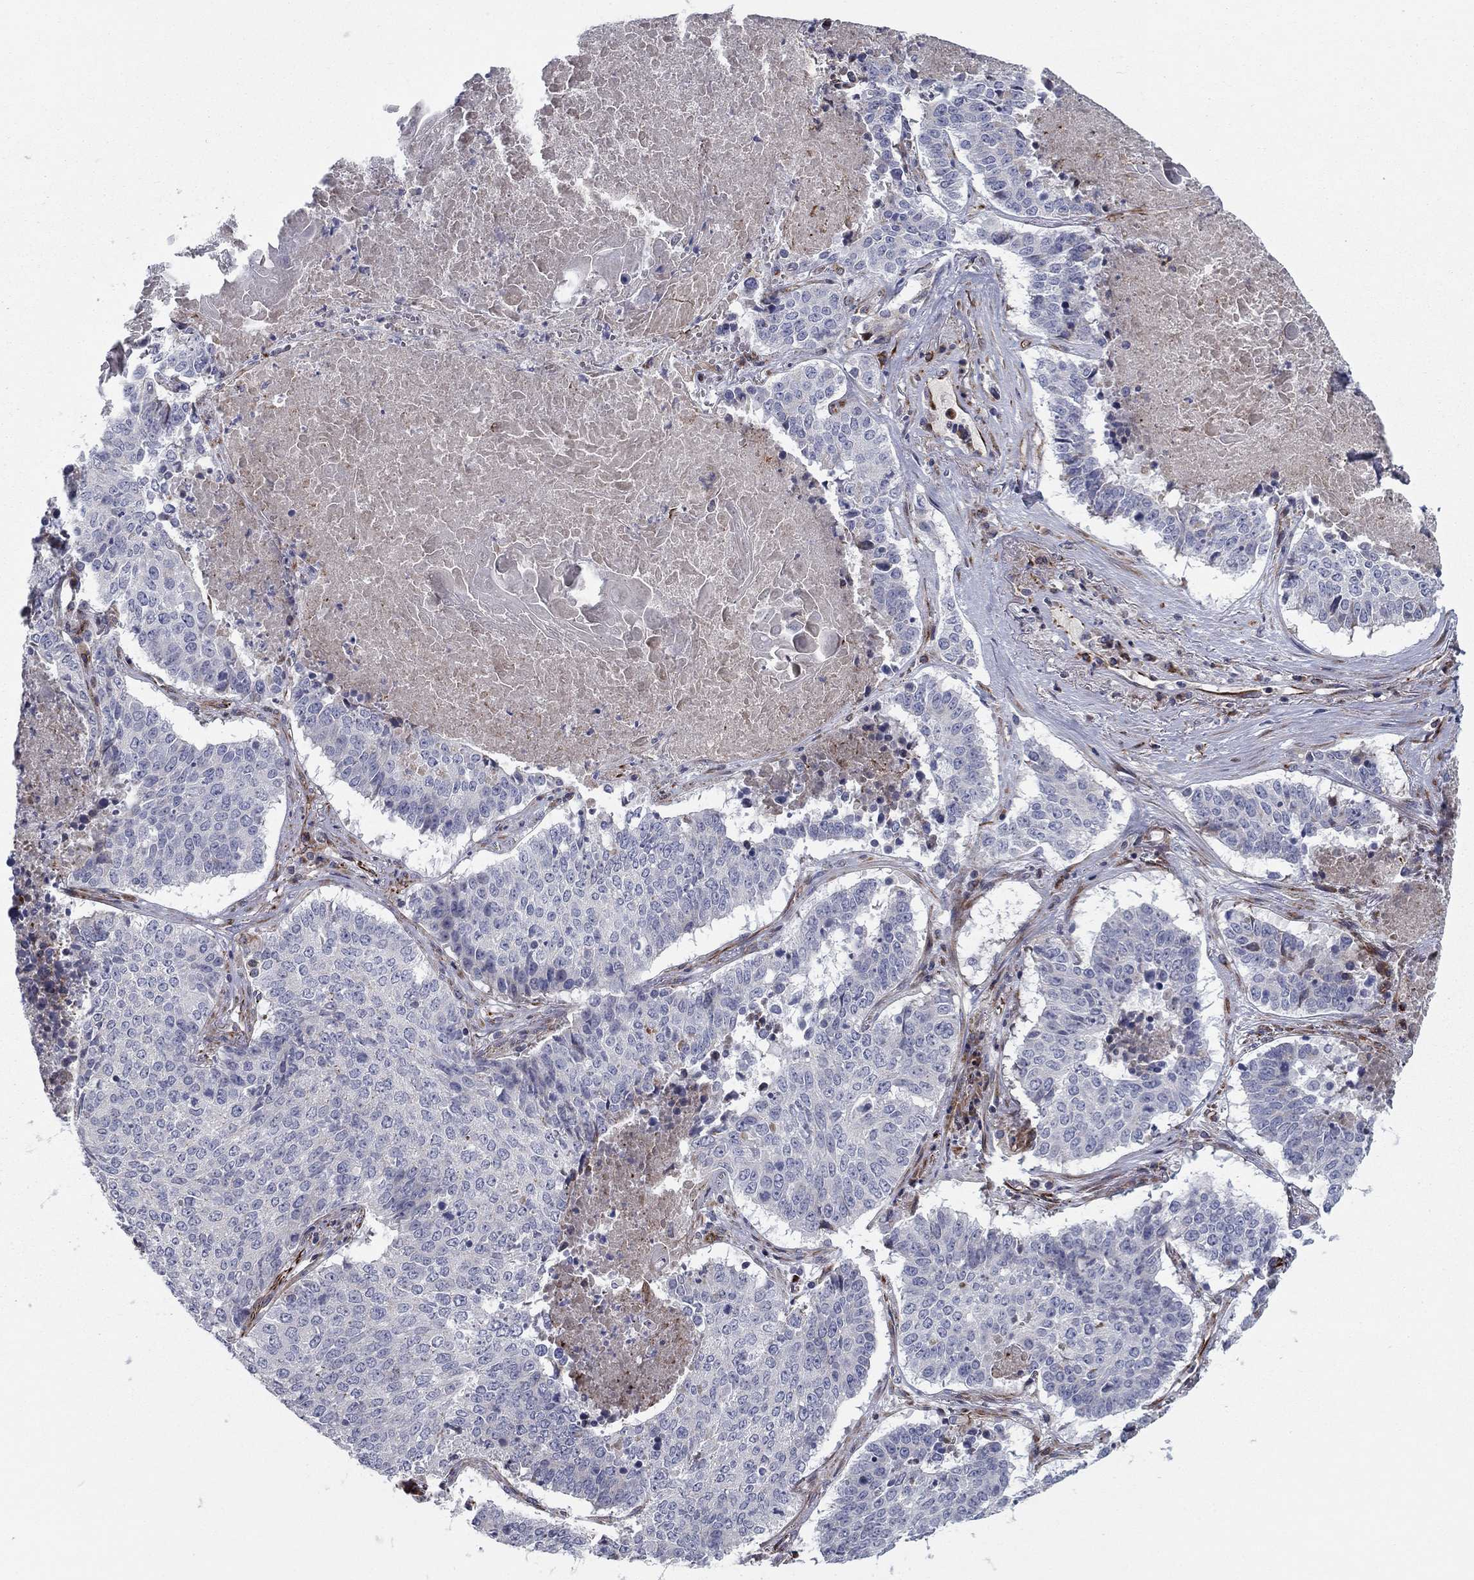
{"staining": {"intensity": "negative", "quantity": "none", "location": "none"}, "tissue": "lung cancer", "cell_type": "Tumor cells", "image_type": "cancer", "snomed": [{"axis": "morphology", "description": "Squamous cell carcinoma, NOS"}, {"axis": "topography", "description": "Lung"}], "caption": "A micrograph of human lung cancer (squamous cell carcinoma) is negative for staining in tumor cells. (Brightfield microscopy of DAB (3,3'-diaminobenzidine) immunohistochemistry (IHC) at high magnification).", "gene": "CLSTN1", "patient": {"sex": "male", "age": 64}}